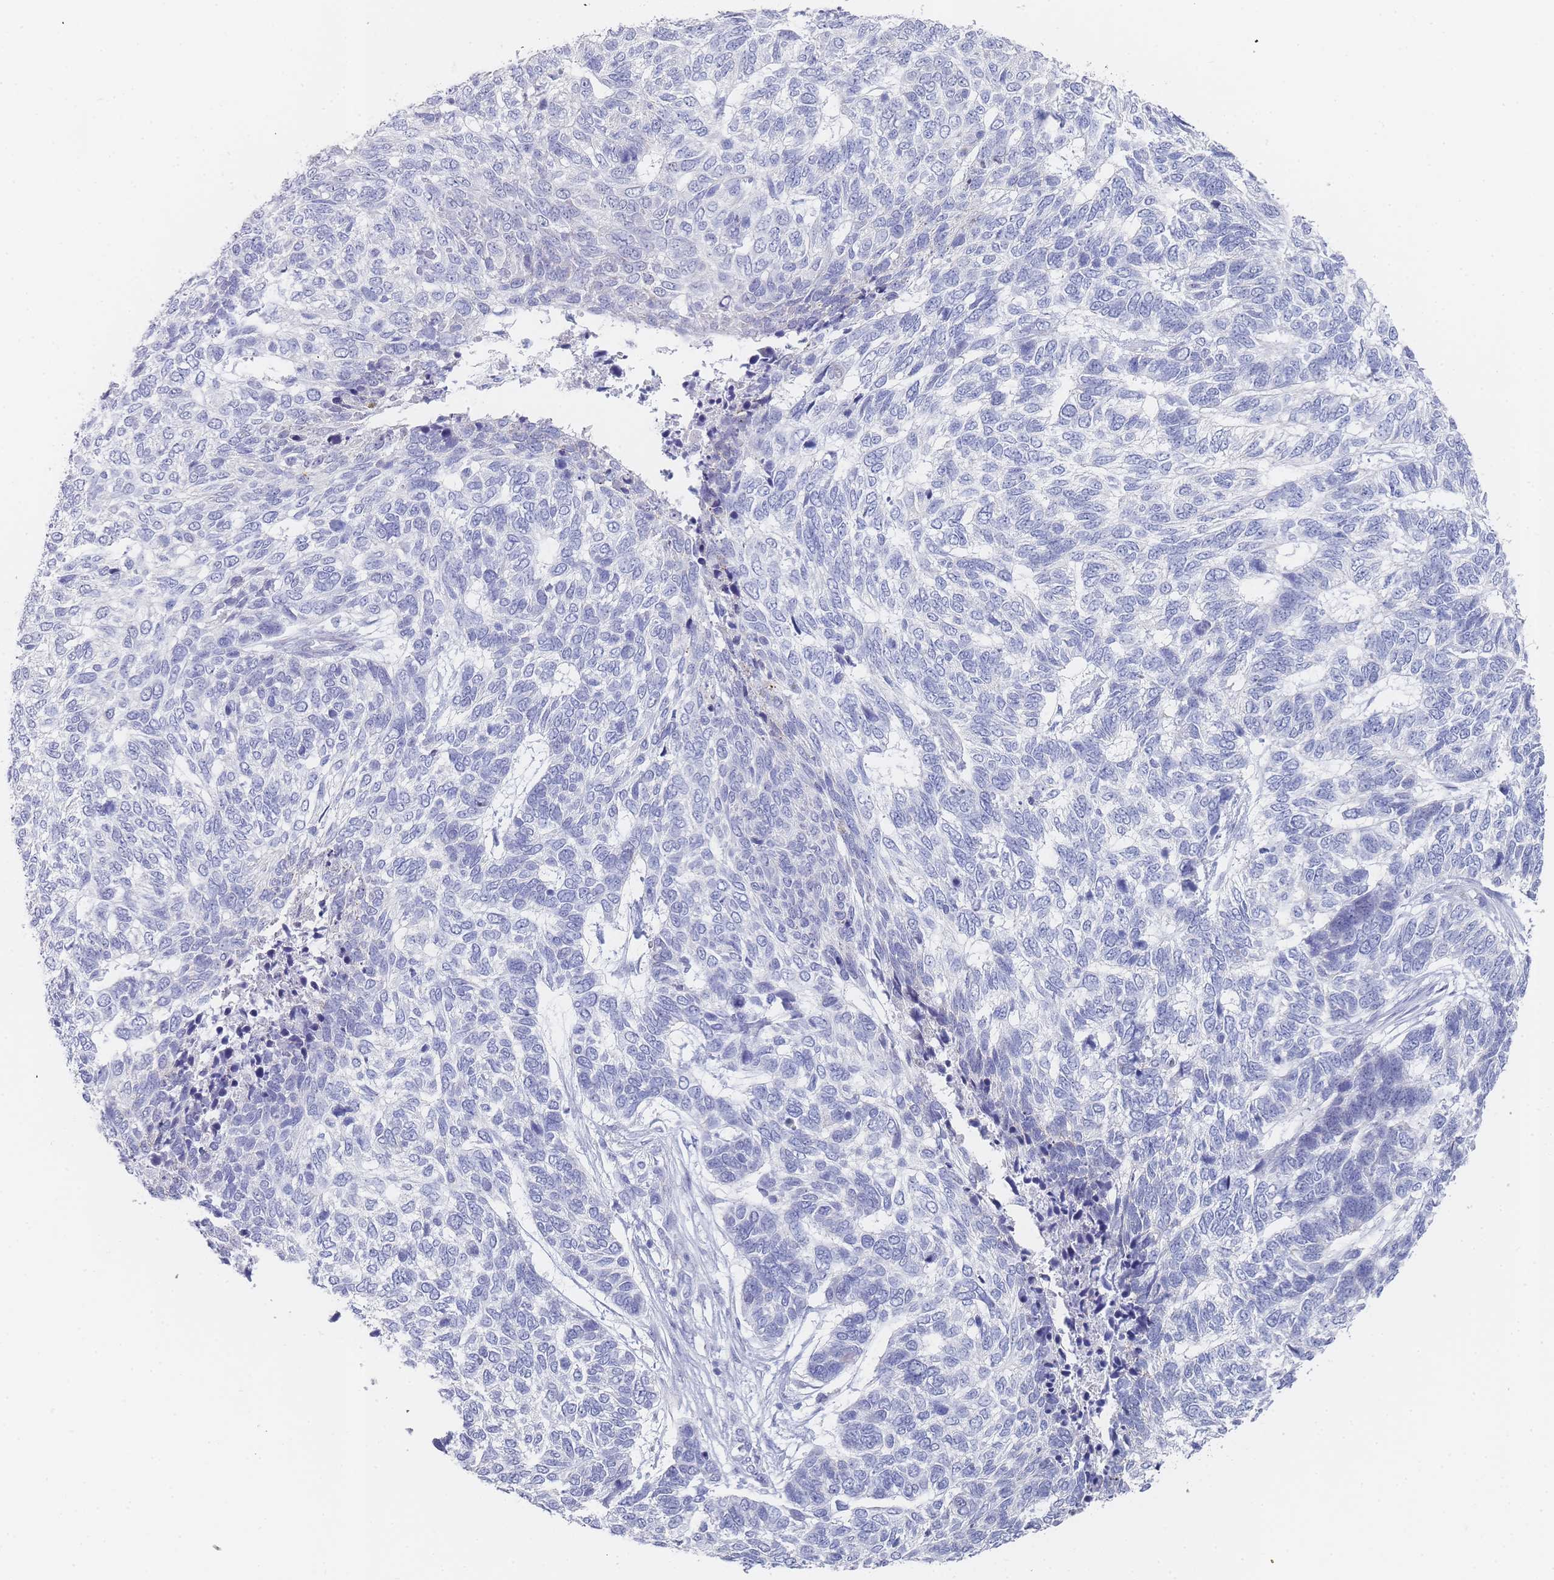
{"staining": {"intensity": "negative", "quantity": "none", "location": "none"}, "tissue": "skin cancer", "cell_type": "Tumor cells", "image_type": "cancer", "snomed": [{"axis": "morphology", "description": "Basal cell carcinoma"}, {"axis": "topography", "description": "Skin"}], "caption": "High power microscopy histopathology image of an IHC photomicrograph of skin basal cell carcinoma, revealing no significant staining in tumor cells.", "gene": "IMPG1", "patient": {"sex": "female", "age": 65}}